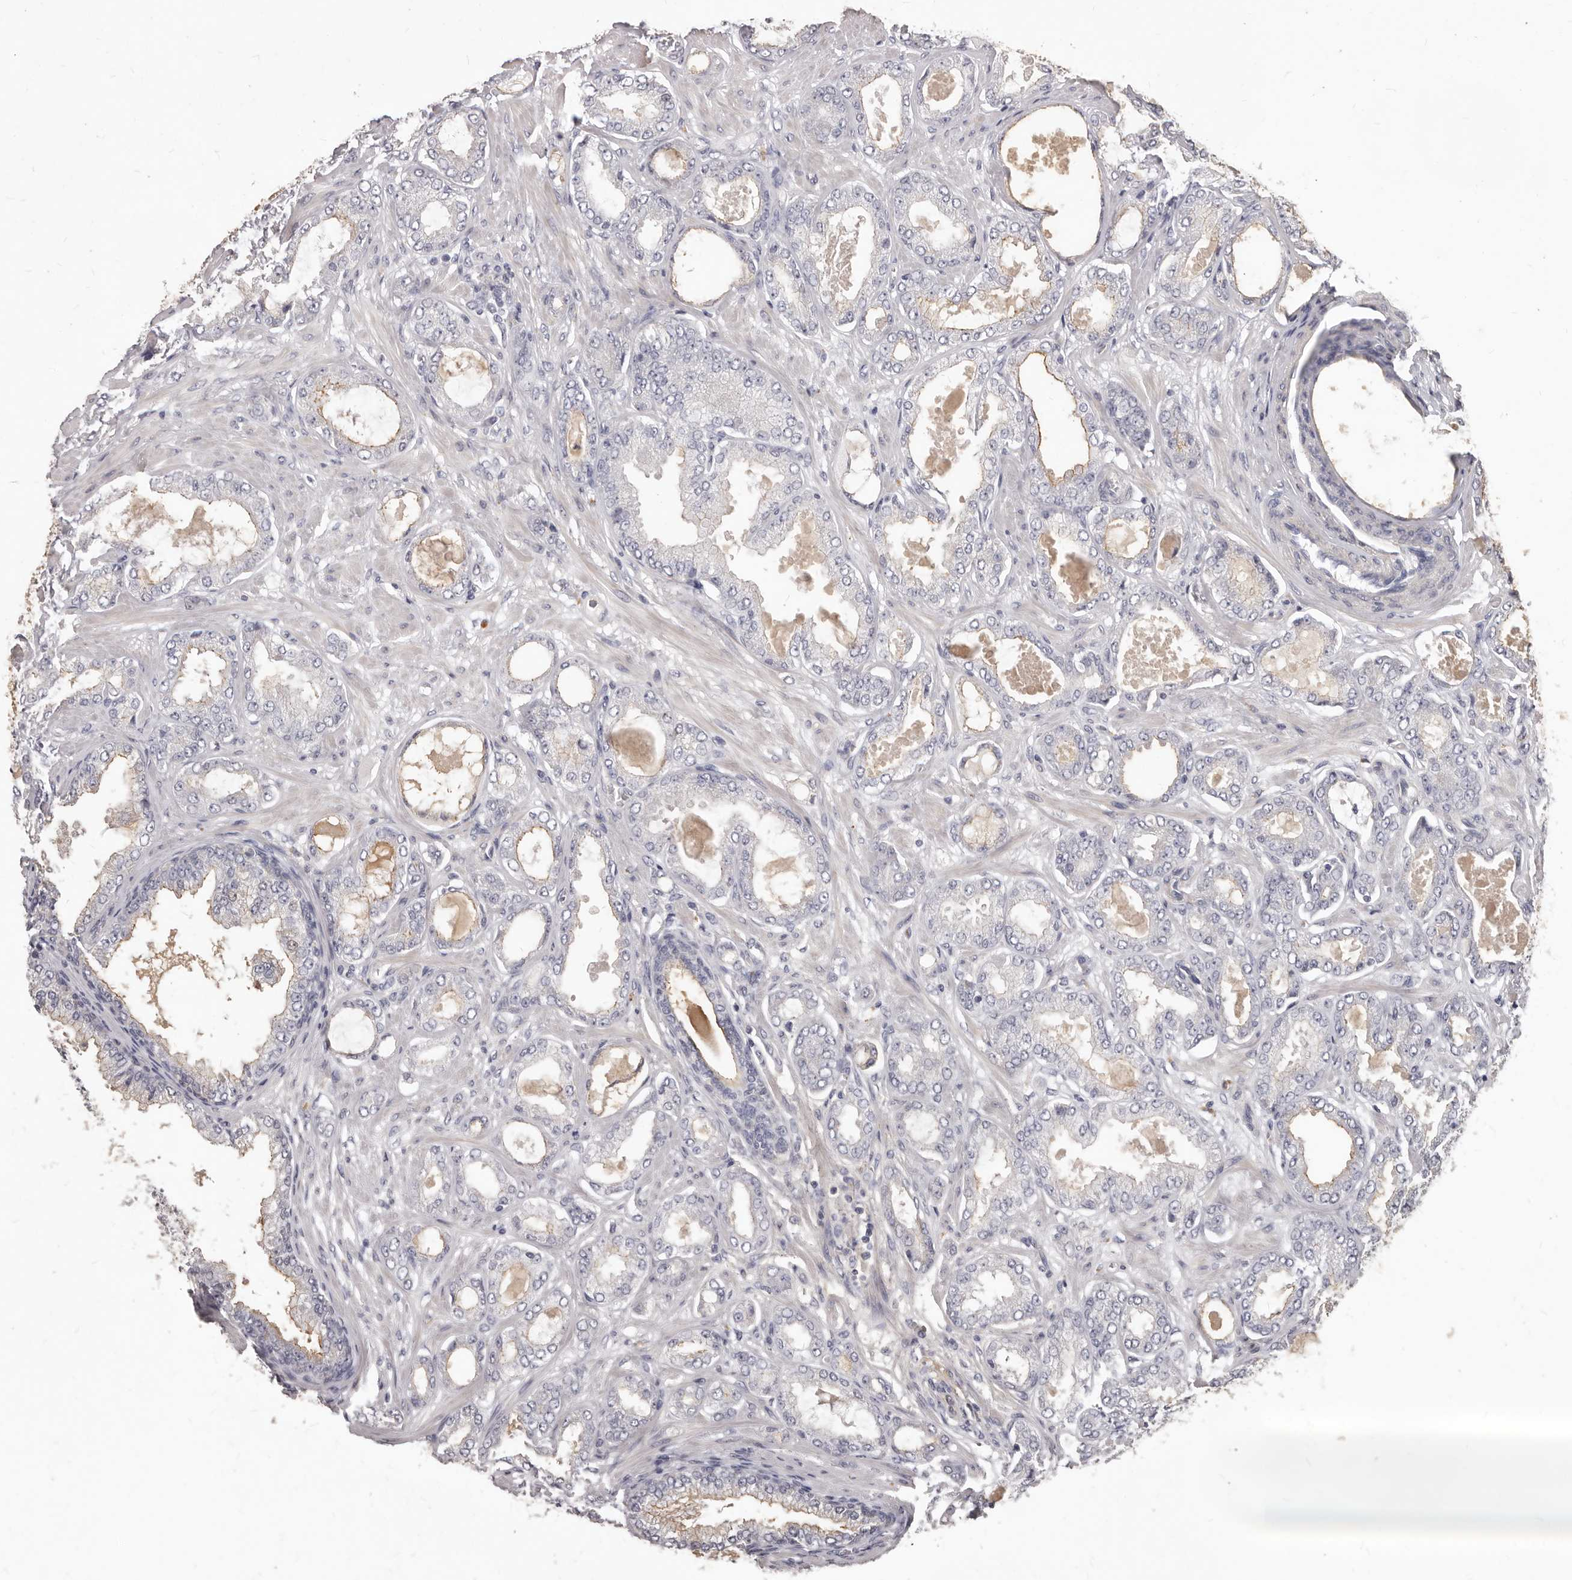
{"staining": {"intensity": "negative", "quantity": "none", "location": "none"}, "tissue": "prostate cancer", "cell_type": "Tumor cells", "image_type": "cancer", "snomed": [{"axis": "morphology", "description": "Adenocarcinoma, Low grade"}, {"axis": "topography", "description": "Prostate"}], "caption": "Prostate adenocarcinoma (low-grade) was stained to show a protein in brown. There is no significant expression in tumor cells.", "gene": "GPRC5C", "patient": {"sex": "male", "age": 63}}